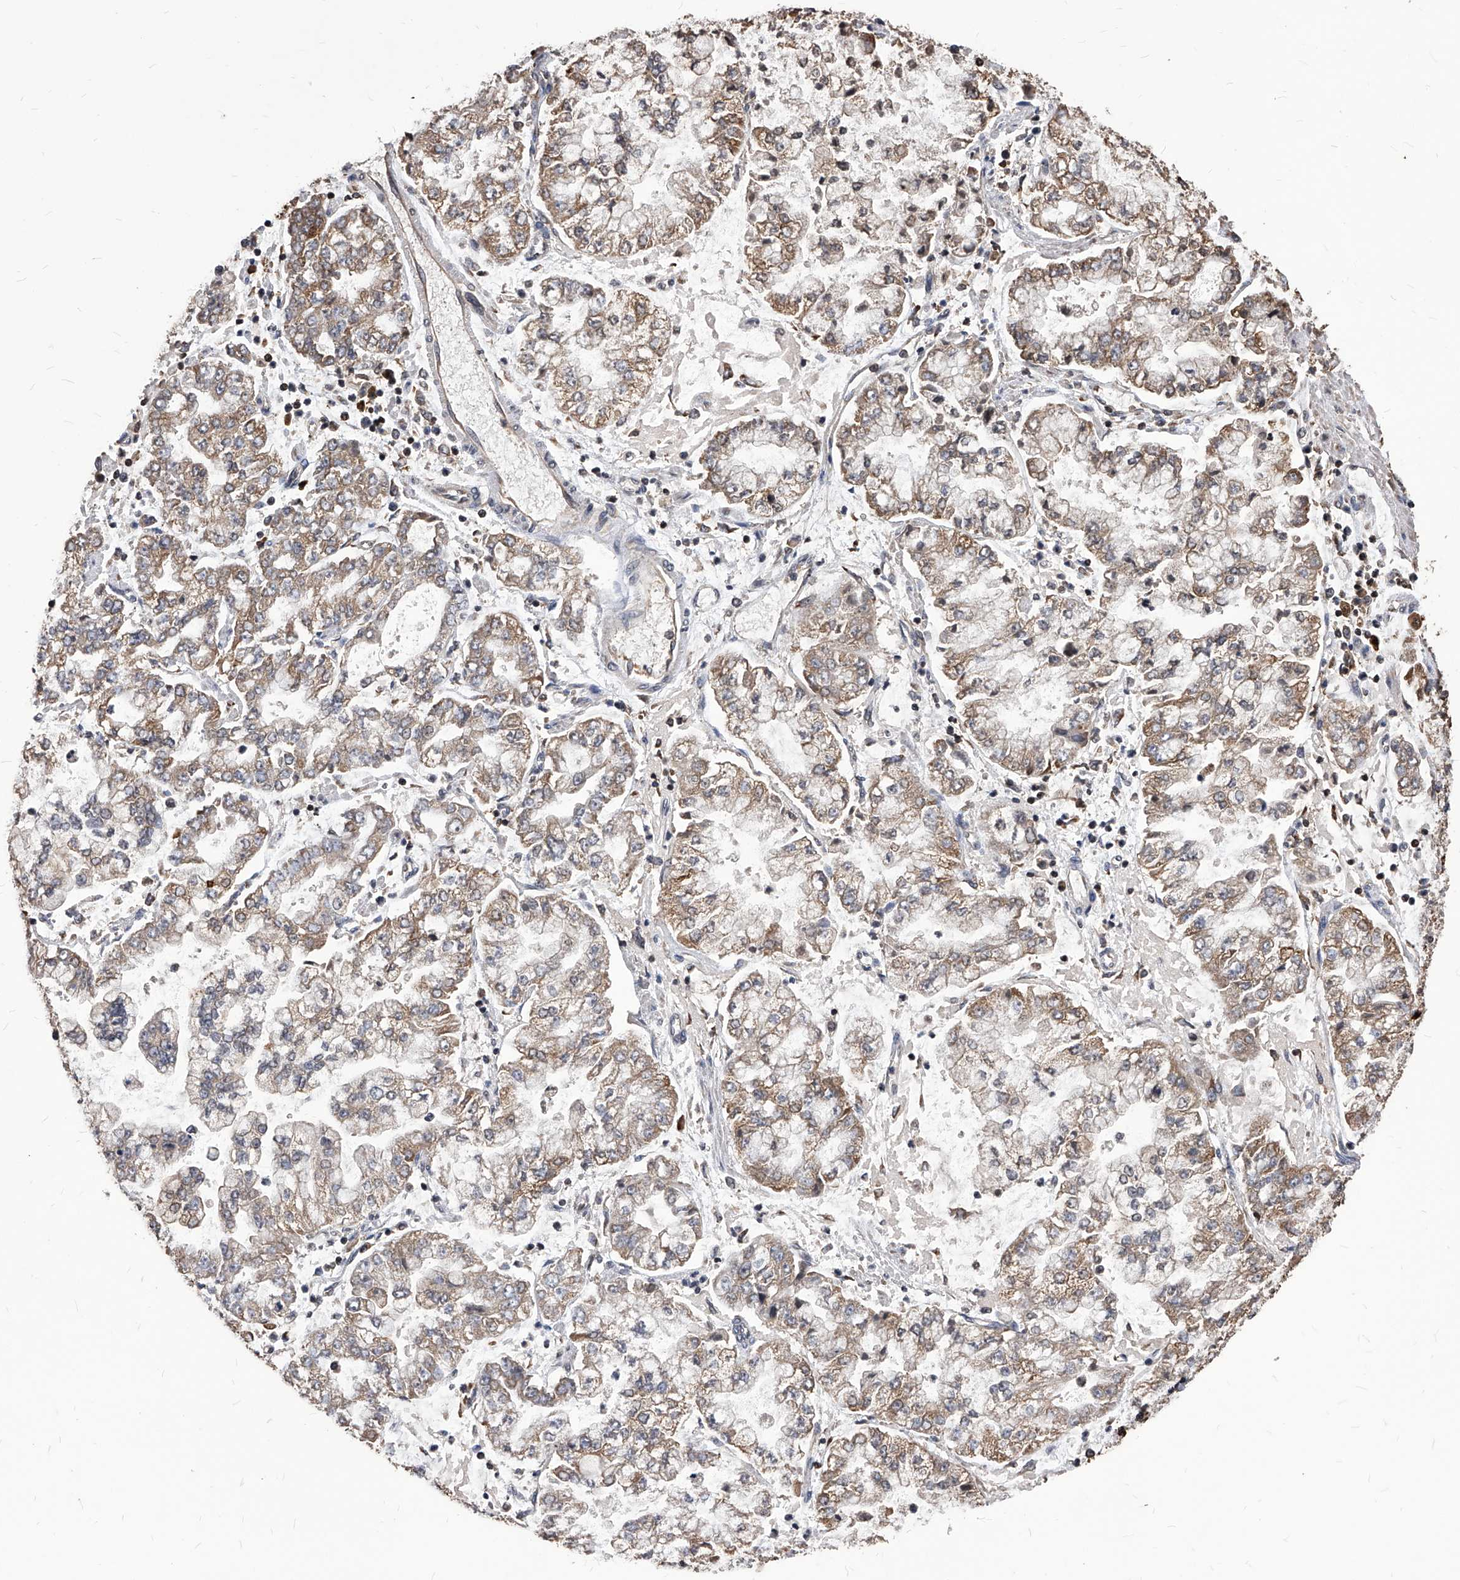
{"staining": {"intensity": "weak", "quantity": ">75%", "location": "cytoplasmic/membranous"}, "tissue": "stomach cancer", "cell_type": "Tumor cells", "image_type": "cancer", "snomed": [{"axis": "morphology", "description": "Adenocarcinoma, NOS"}, {"axis": "topography", "description": "Stomach"}], "caption": "Stomach adenocarcinoma stained for a protein (brown) exhibits weak cytoplasmic/membranous positive expression in approximately >75% of tumor cells.", "gene": "ID1", "patient": {"sex": "male", "age": 76}}